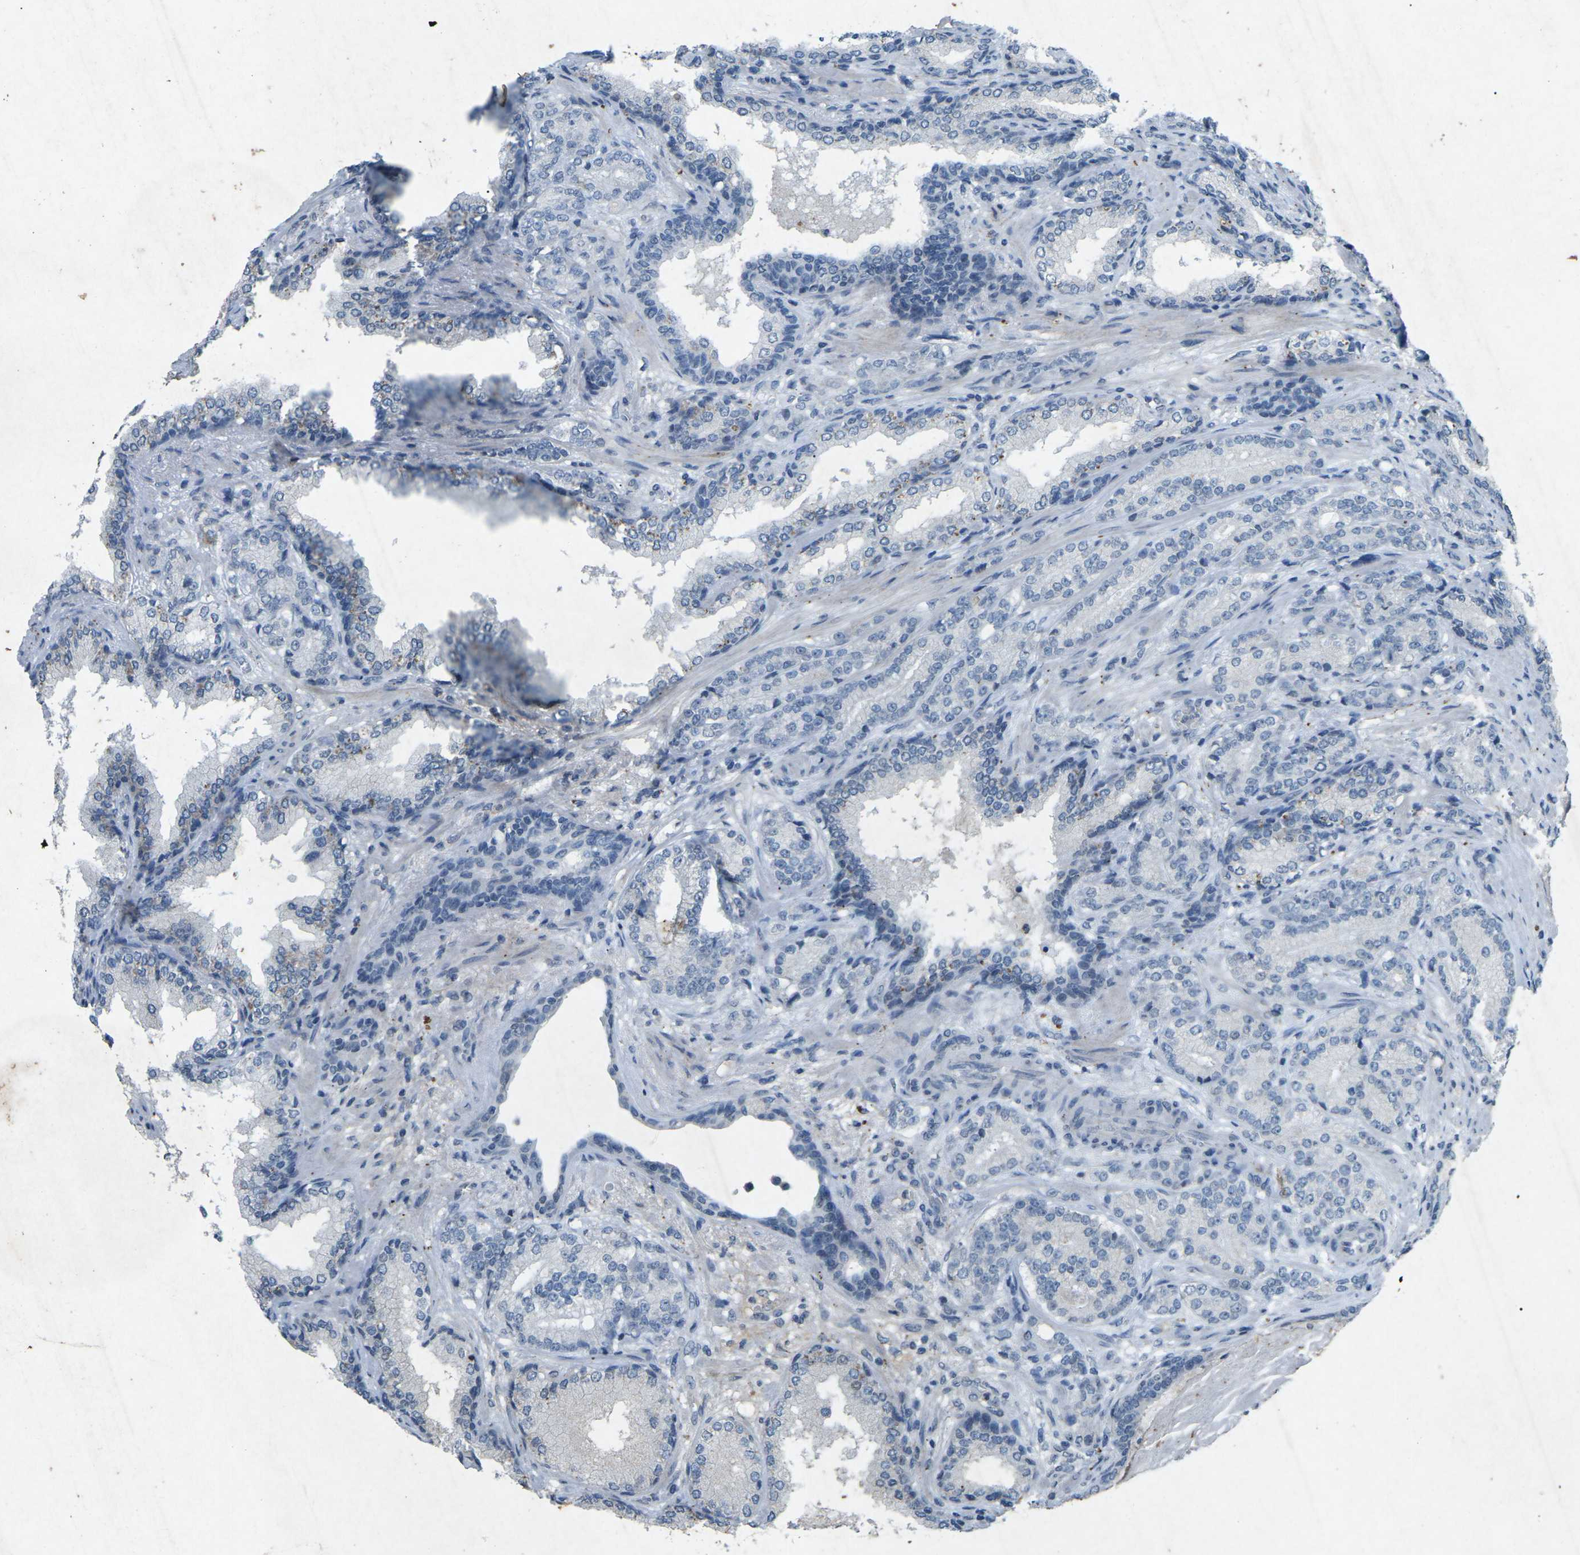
{"staining": {"intensity": "negative", "quantity": "none", "location": "none"}, "tissue": "prostate cancer", "cell_type": "Tumor cells", "image_type": "cancer", "snomed": [{"axis": "morphology", "description": "Adenocarcinoma, High grade"}, {"axis": "topography", "description": "Prostate"}], "caption": "An image of human high-grade adenocarcinoma (prostate) is negative for staining in tumor cells.", "gene": "A1BG", "patient": {"sex": "male", "age": 61}}